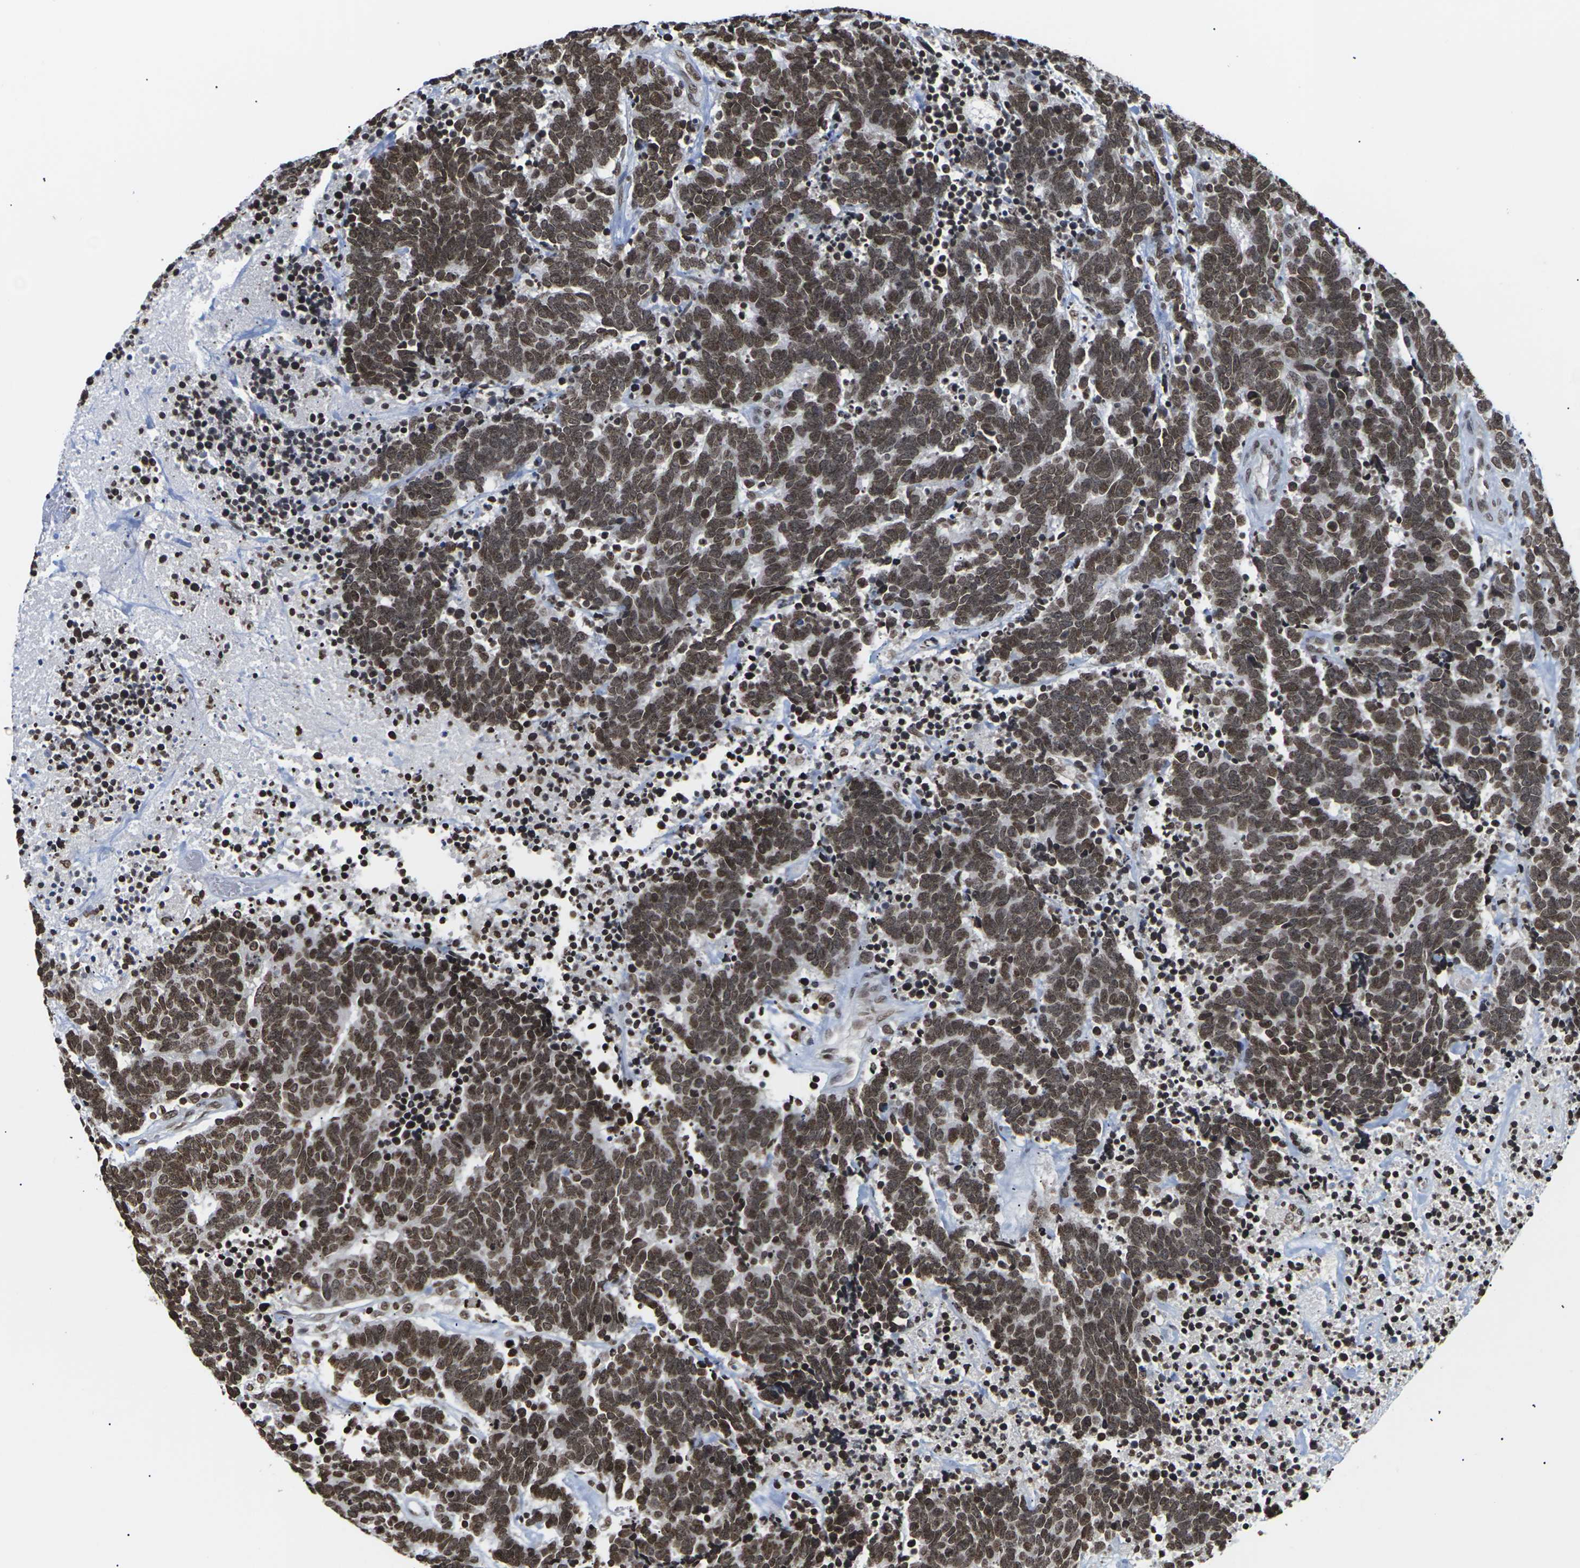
{"staining": {"intensity": "strong", "quantity": ">75%", "location": "nuclear"}, "tissue": "carcinoid", "cell_type": "Tumor cells", "image_type": "cancer", "snomed": [{"axis": "morphology", "description": "Carcinoma, NOS"}, {"axis": "morphology", "description": "Carcinoid, malignant, NOS"}, {"axis": "topography", "description": "Urinary bladder"}], "caption": "Carcinoma stained with DAB (3,3'-diaminobenzidine) immunohistochemistry displays high levels of strong nuclear staining in about >75% of tumor cells.", "gene": "ETV5", "patient": {"sex": "male", "age": 57}}